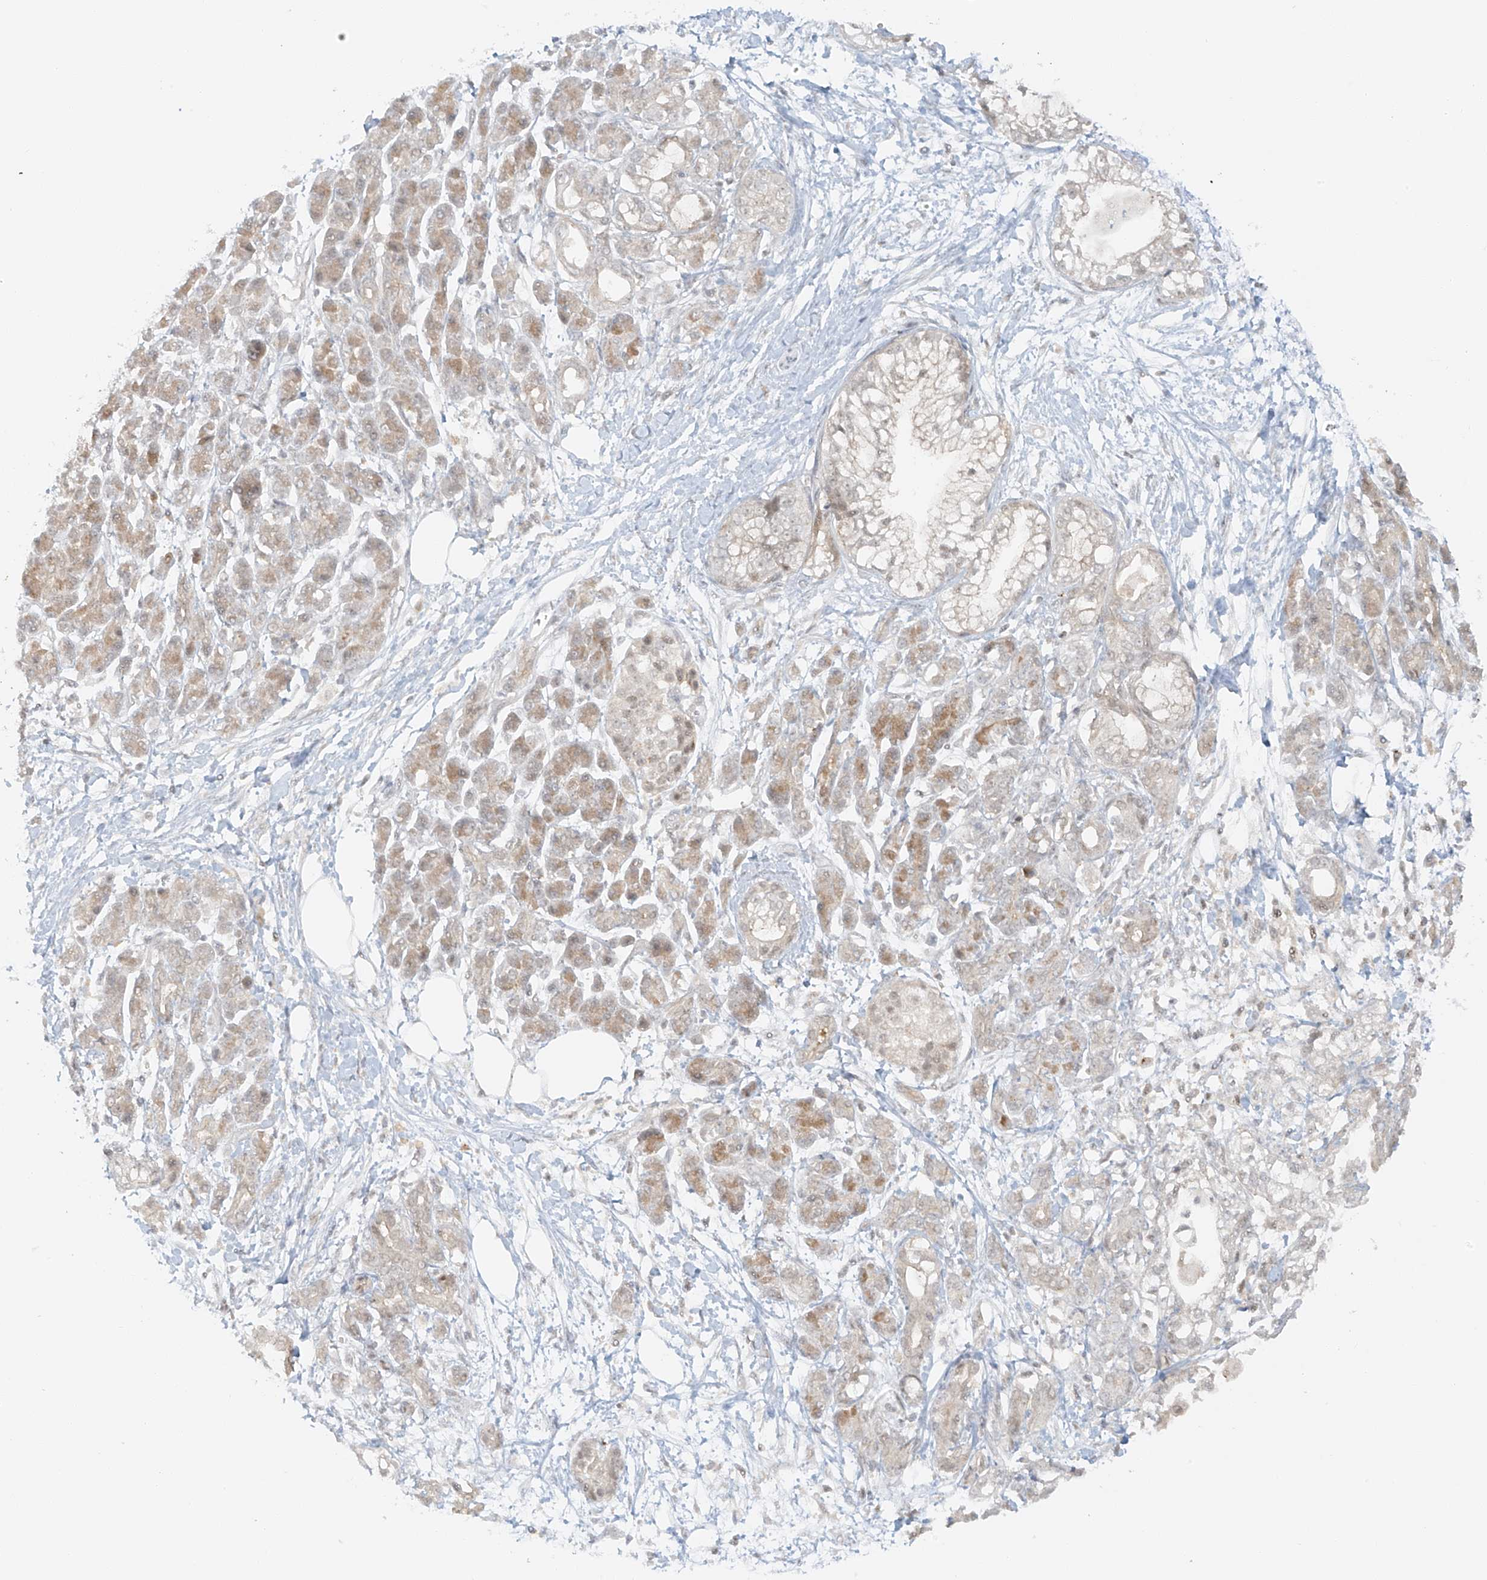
{"staining": {"intensity": "negative", "quantity": "none", "location": "none"}, "tissue": "pancreatic cancer", "cell_type": "Tumor cells", "image_type": "cancer", "snomed": [{"axis": "morphology", "description": "Adenocarcinoma, NOS"}, {"axis": "topography", "description": "Pancreas"}], "caption": "A micrograph of pancreatic cancer (adenocarcinoma) stained for a protein displays no brown staining in tumor cells.", "gene": "MIPEP", "patient": {"sex": "male", "age": 68}}